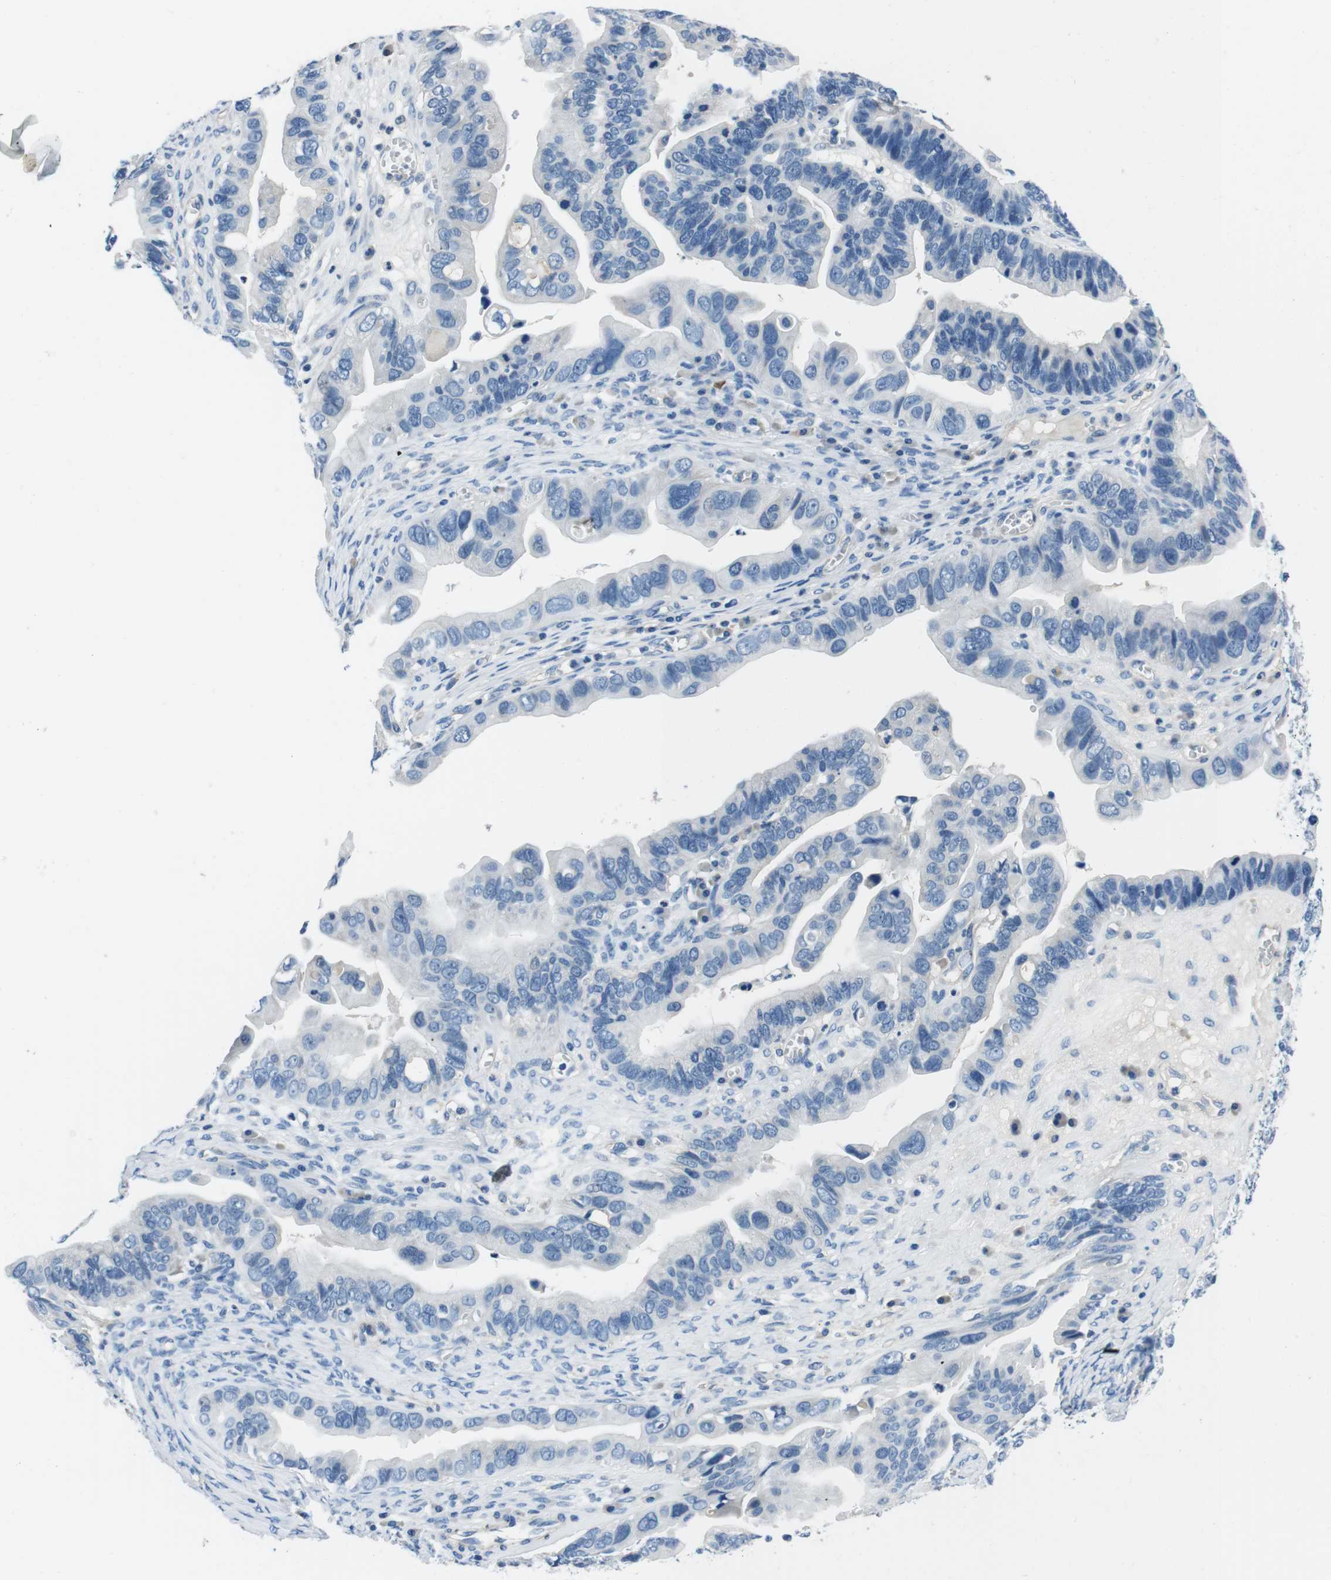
{"staining": {"intensity": "negative", "quantity": "none", "location": "none"}, "tissue": "ovarian cancer", "cell_type": "Tumor cells", "image_type": "cancer", "snomed": [{"axis": "morphology", "description": "Cystadenocarcinoma, serous, NOS"}, {"axis": "topography", "description": "Ovary"}], "caption": "This is an IHC photomicrograph of human ovarian cancer (serous cystadenocarcinoma). There is no staining in tumor cells.", "gene": "CASQ1", "patient": {"sex": "female", "age": 56}}